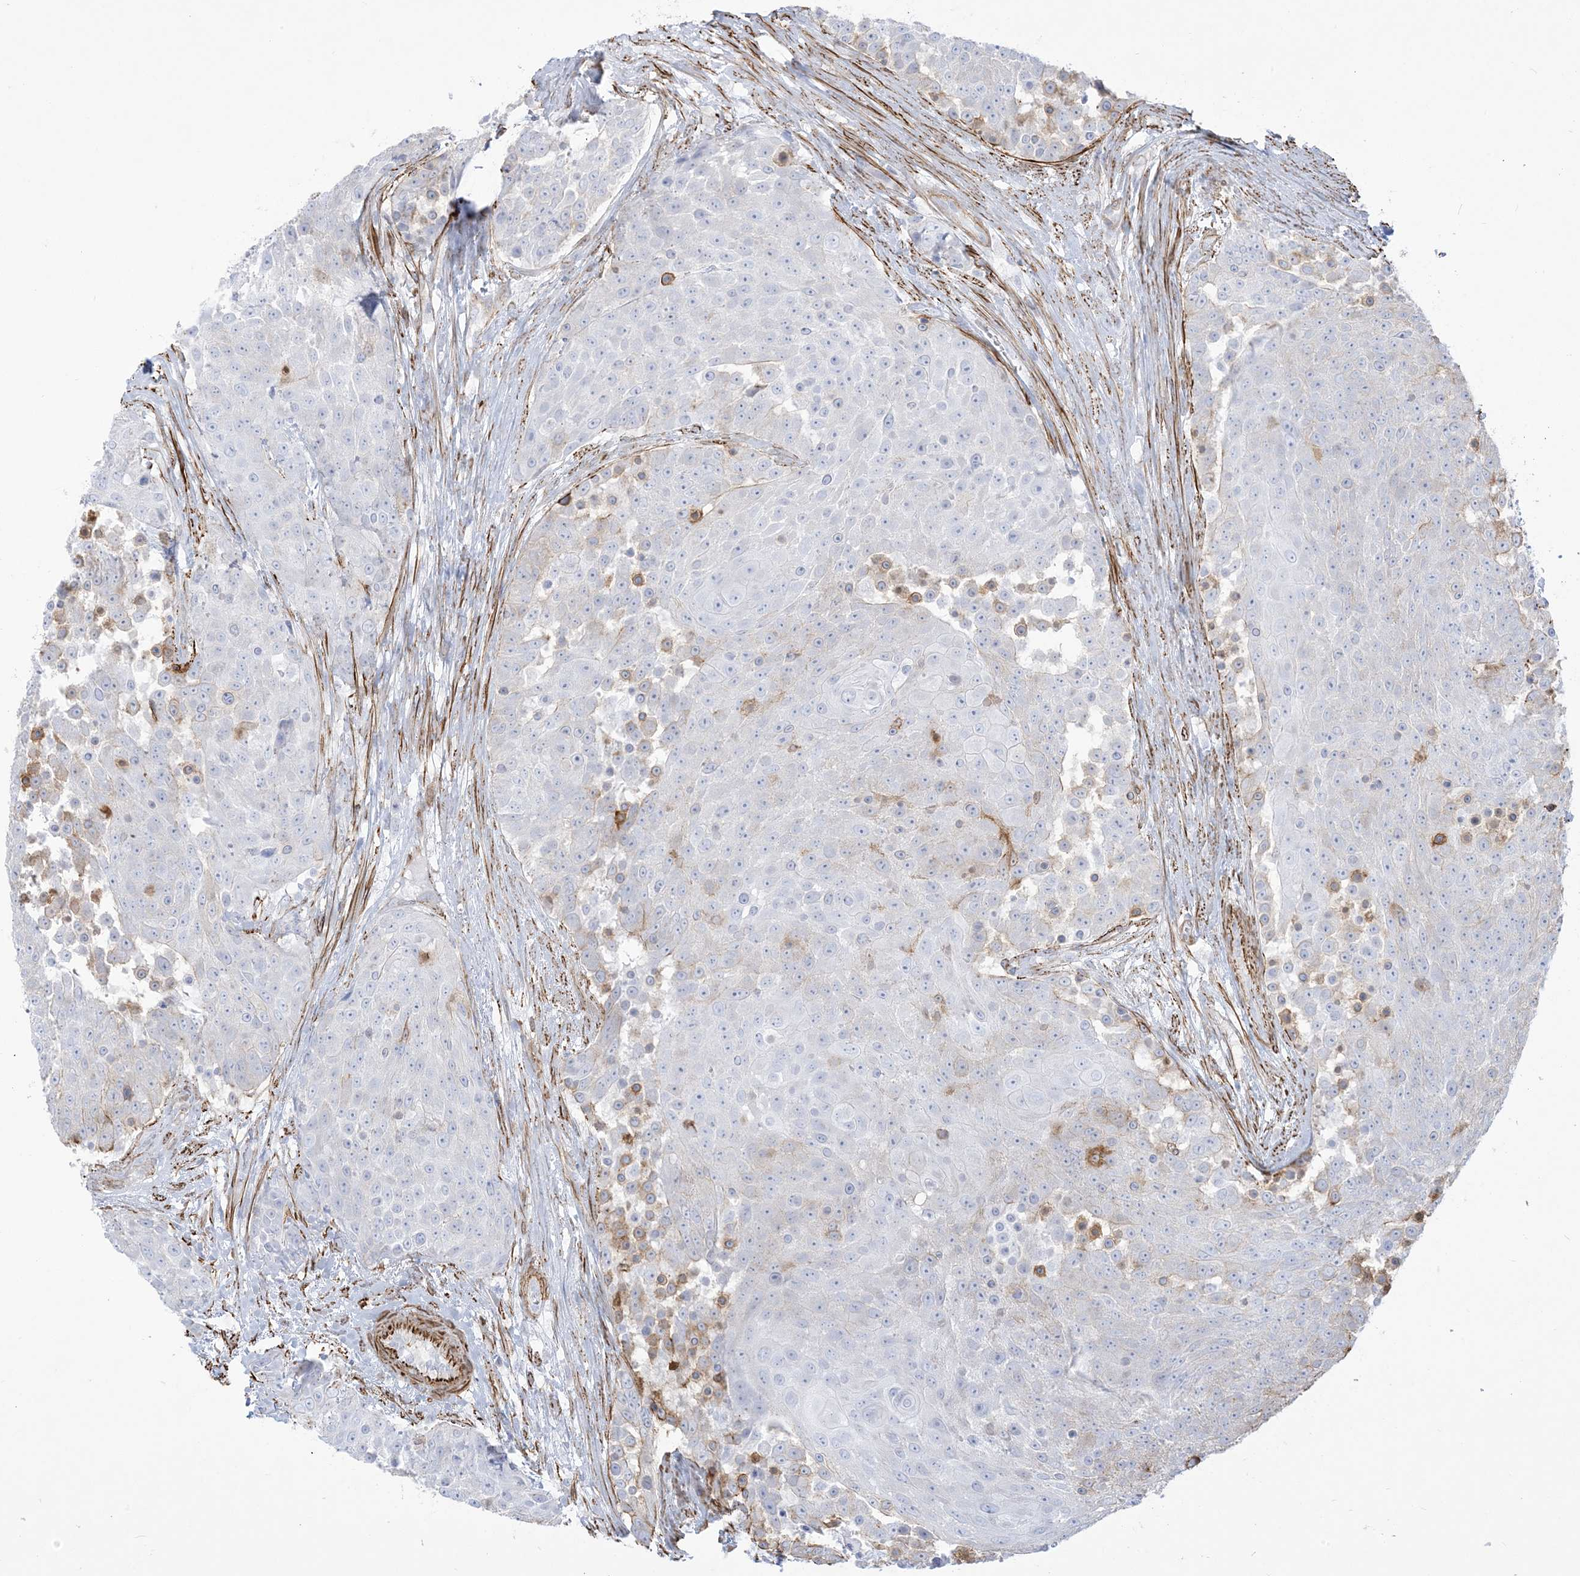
{"staining": {"intensity": "negative", "quantity": "none", "location": "none"}, "tissue": "urothelial cancer", "cell_type": "Tumor cells", "image_type": "cancer", "snomed": [{"axis": "morphology", "description": "Urothelial carcinoma, High grade"}, {"axis": "topography", "description": "Urinary bladder"}], "caption": "An immunohistochemistry (IHC) image of urothelial cancer is shown. There is no staining in tumor cells of urothelial cancer.", "gene": "B3GNT7", "patient": {"sex": "female", "age": 63}}